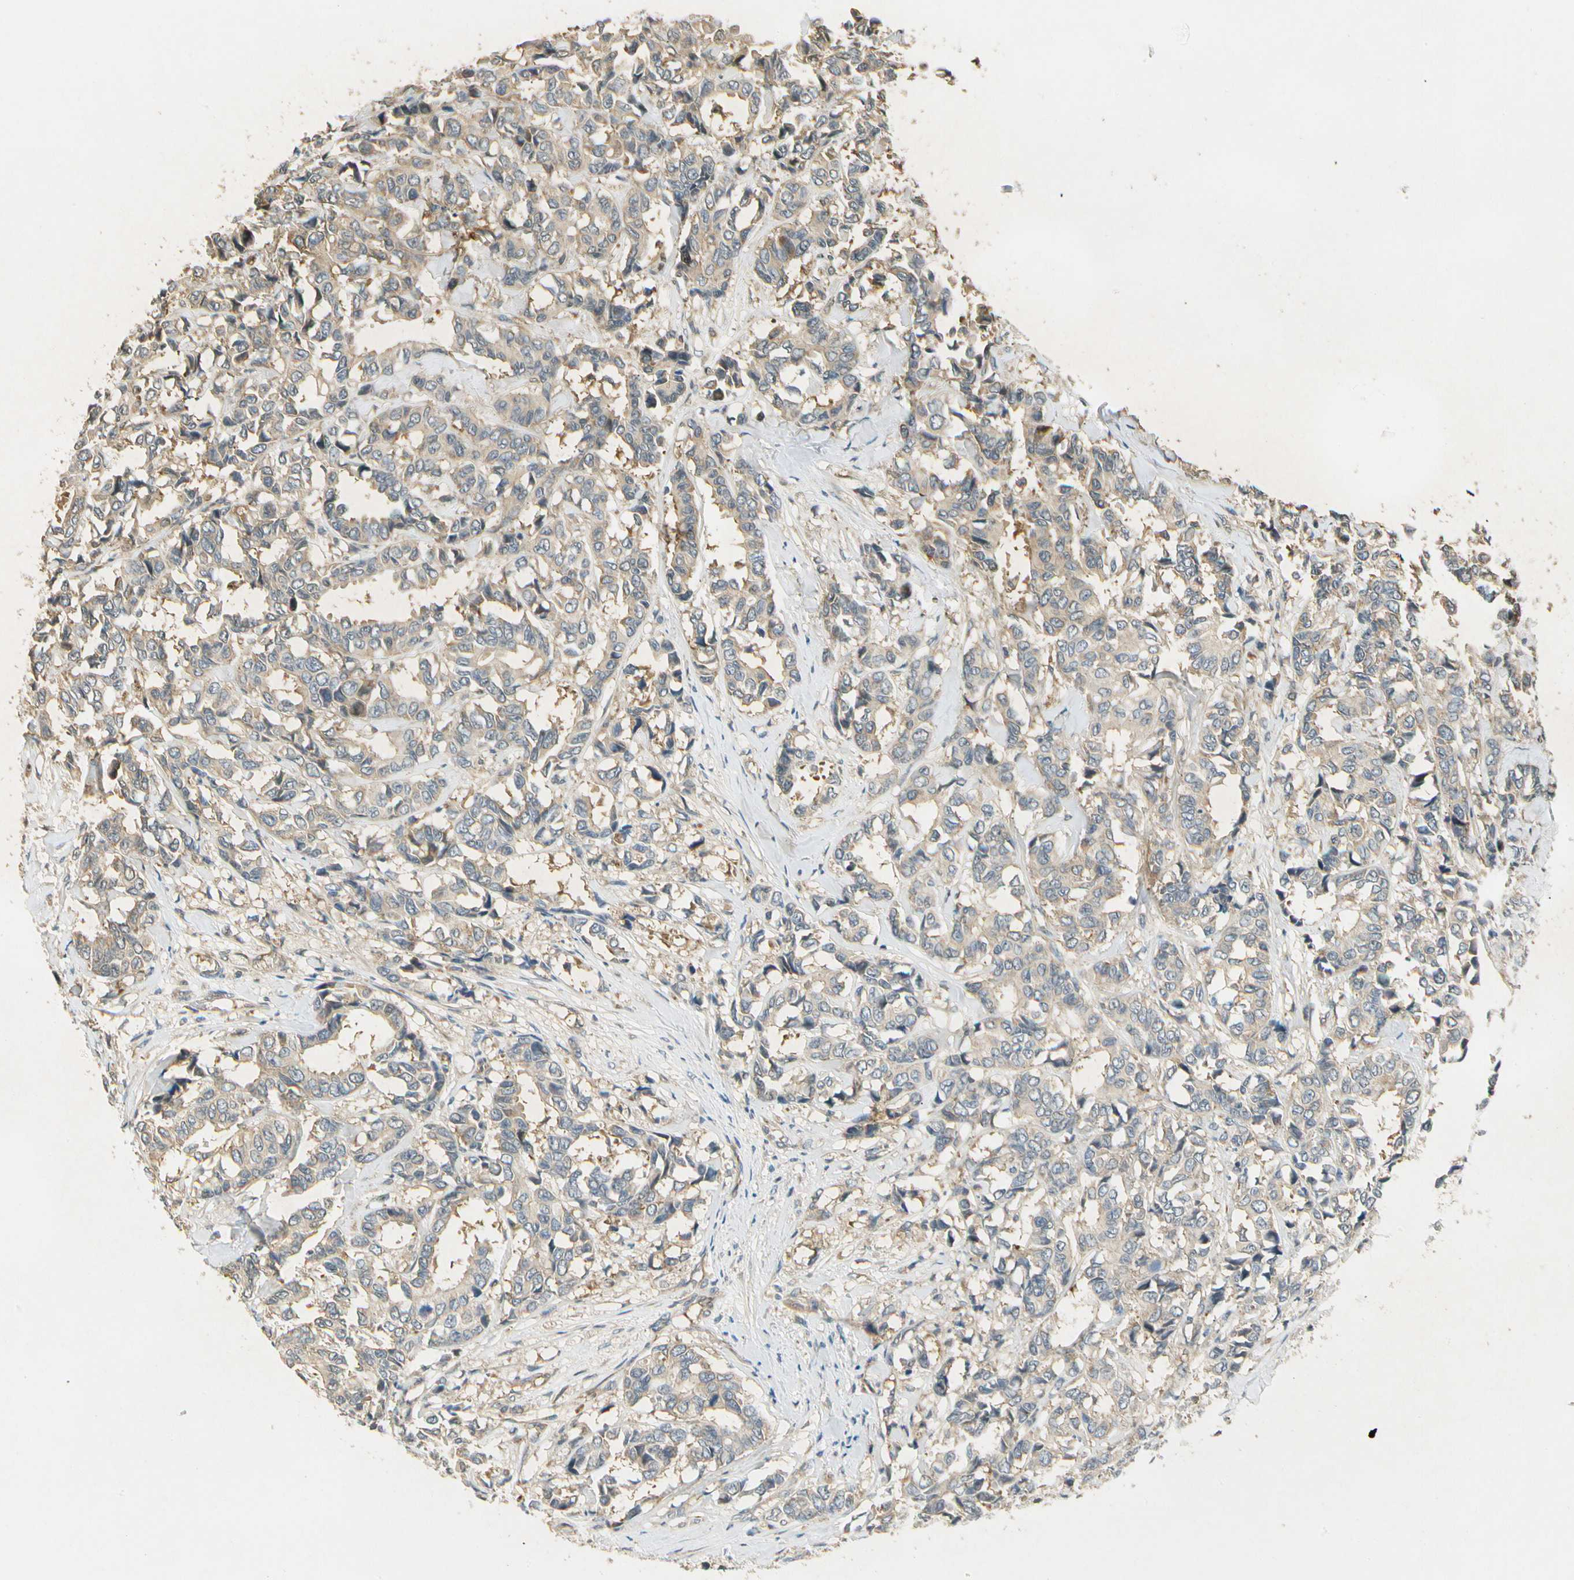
{"staining": {"intensity": "weak", "quantity": ">75%", "location": "cytoplasmic/membranous"}, "tissue": "breast cancer", "cell_type": "Tumor cells", "image_type": "cancer", "snomed": [{"axis": "morphology", "description": "Duct carcinoma"}, {"axis": "topography", "description": "Breast"}], "caption": "There is low levels of weak cytoplasmic/membranous expression in tumor cells of infiltrating ductal carcinoma (breast), as demonstrated by immunohistochemical staining (brown color).", "gene": "EIF1AX", "patient": {"sex": "female", "age": 87}}